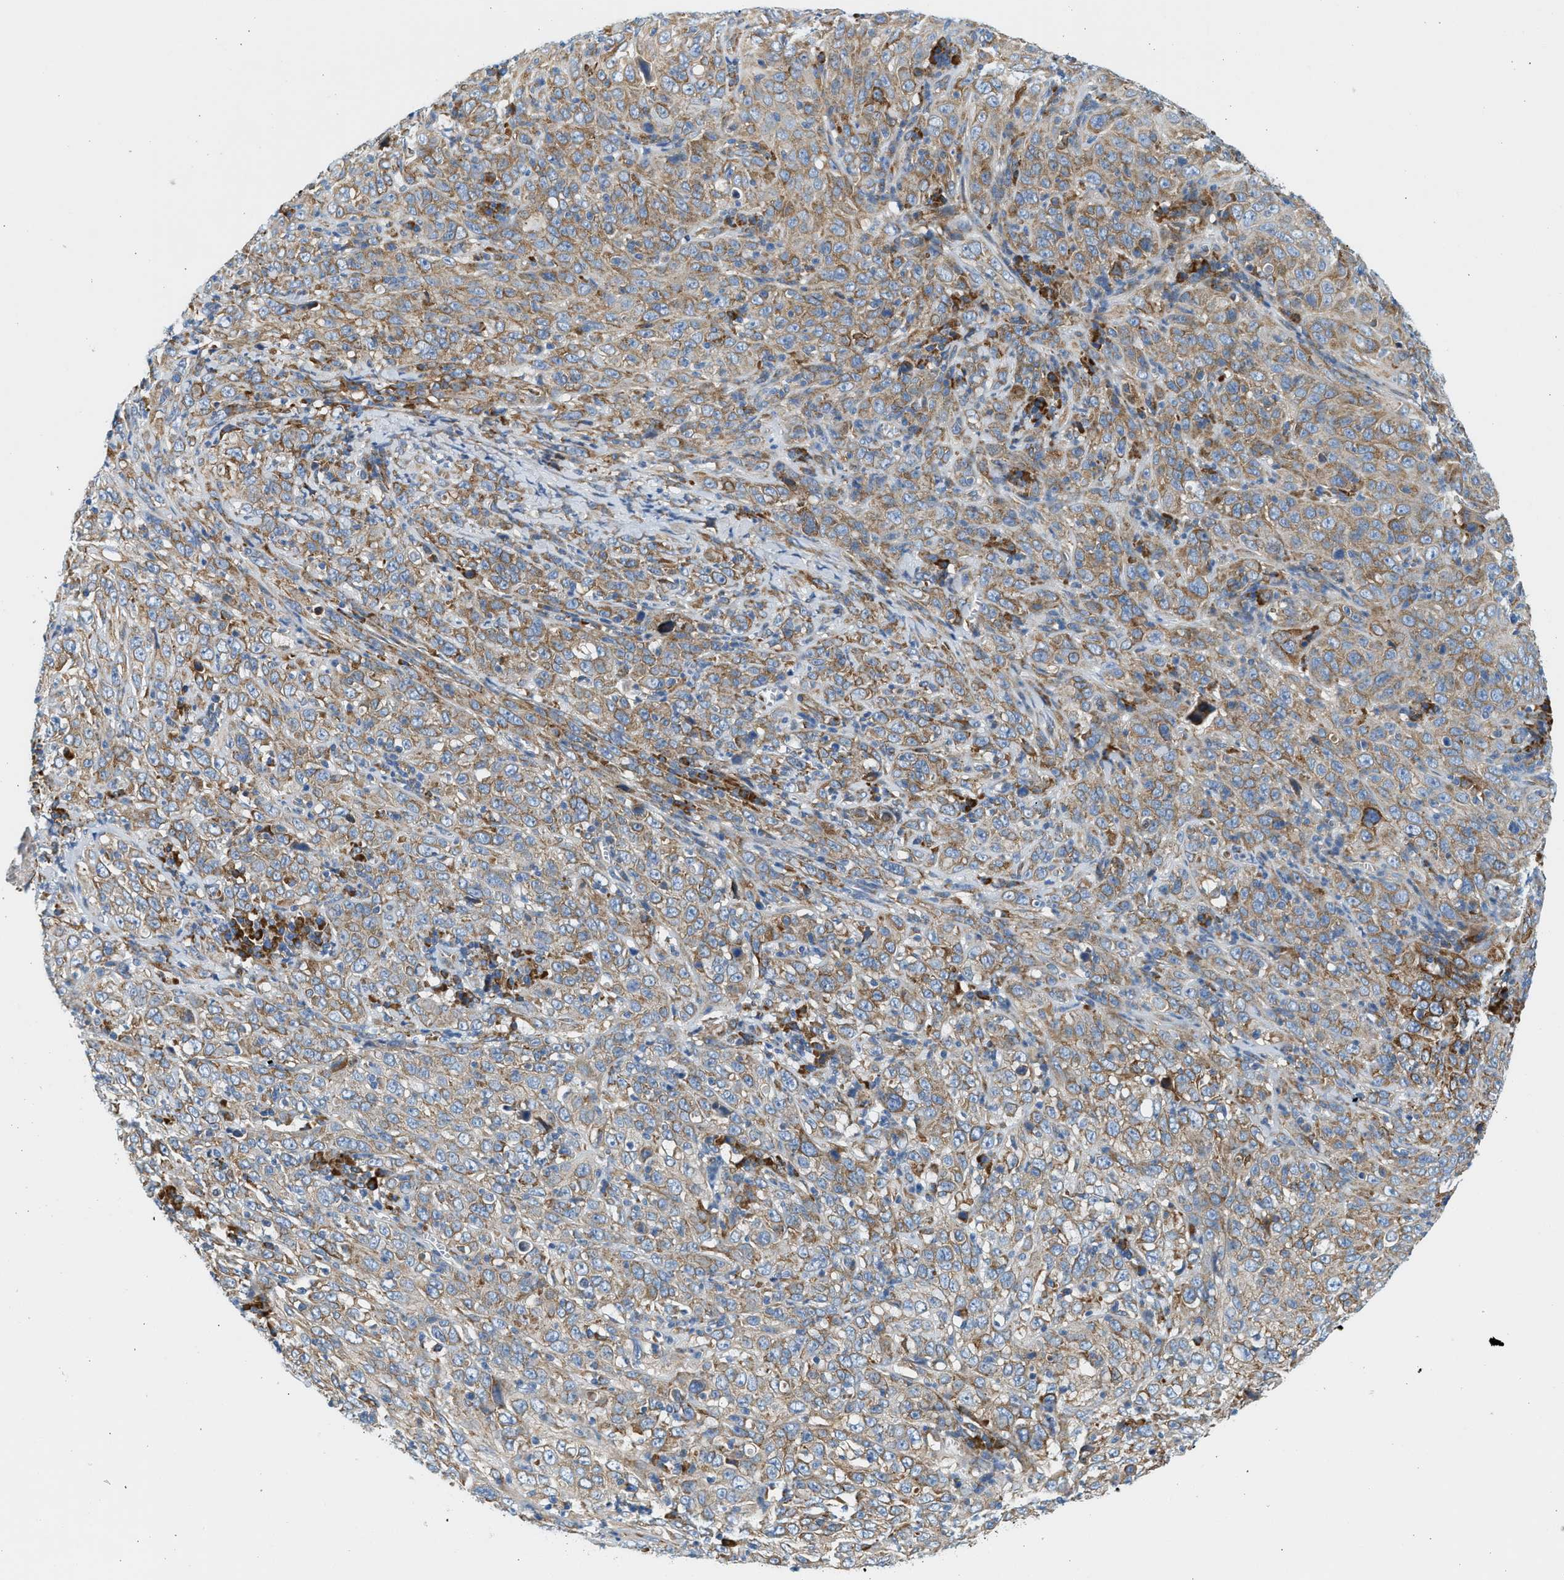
{"staining": {"intensity": "moderate", "quantity": "25%-75%", "location": "cytoplasmic/membranous"}, "tissue": "cervical cancer", "cell_type": "Tumor cells", "image_type": "cancer", "snomed": [{"axis": "morphology", "description": "Squamous cell carcinoma, NOS"}, {"axis": "topography", "description": "Cervix"}], "caption": "The immunohistochemical stain highlights moderate cytoplasmic/membranous staining in tumor cells of squamous cell carcinoma (cervical) tissue. The protein of interest is stained brown, and the nuclei are stained in blue (DAB (3,3'-diaminobenzidine) IHC with brightfield microscopy, high magnification).", "gene": "CNTN6", "patient": {"sex": "female", "age": 46}}